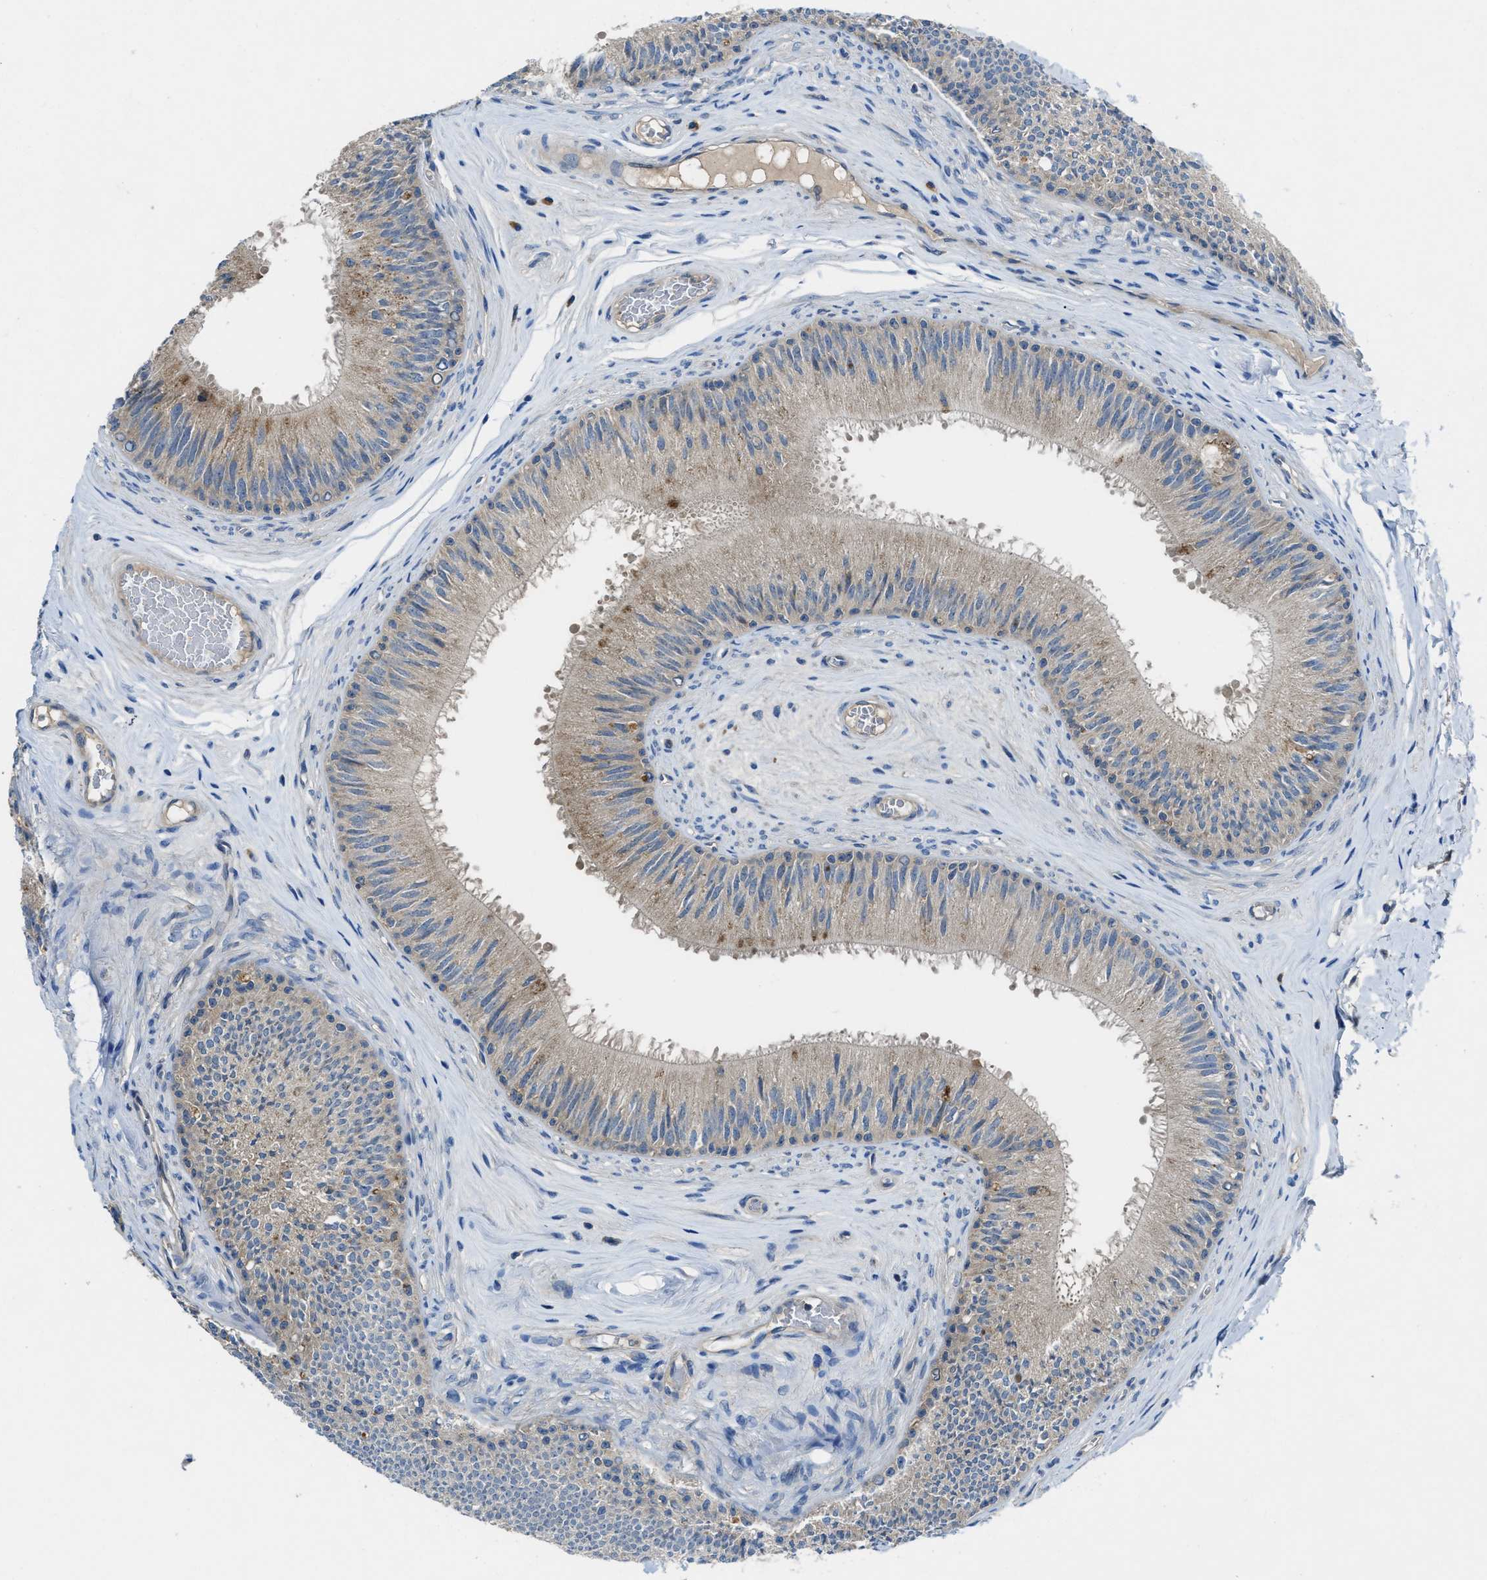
{"staining": {"intensity": "weak", "quantity": ">75%", "location": "cytoplasmic/membranous"}, "tissue": "epididymis", "cell_type": "Glandular cells", "image_type": "normal", "snomed": [{"axis": "morphology", "description": "Normal tissue, NOS"}, {"axis": "topography", "description": "Testis"}, {"axis": "topography", "description": "Epididymis"}], "caption": "Protein expression analysis of unremarkable human epididymis reveals weak cytoplasmic/membranous staining in about >75% of glandular cells.", "gene": "MAP3K20", "patient": {"sex": "male", "age": 36}}